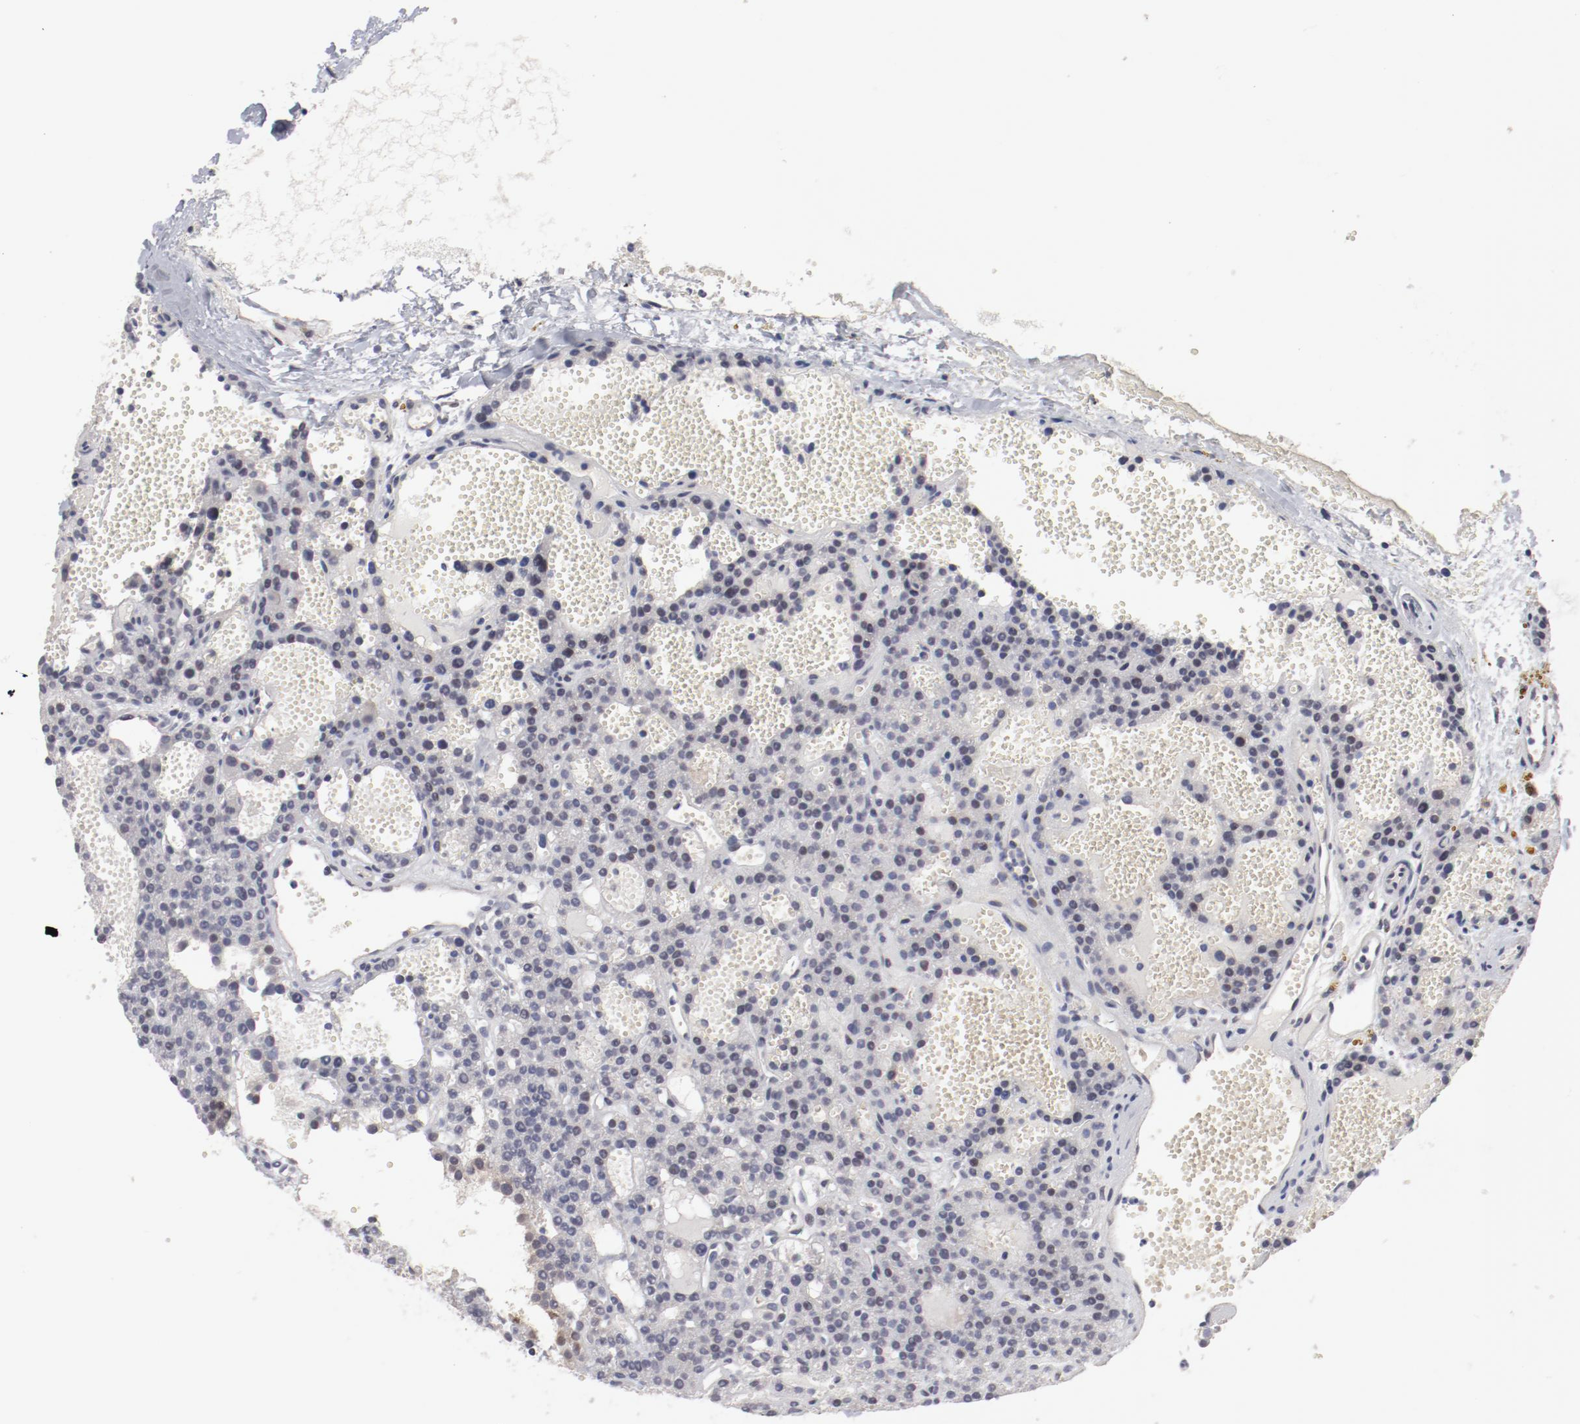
{"staining": {"intensity": "negative", "quantity": "none", "location": "none"}, "tissue": "parathyroid gland", "cell_type": "Glandular cells", "image_type": "normal", "snomed": [{"axis": "morphology", "description": "Normal tissue, NOS"}, {"axis": "topography", "description": "Parathyroid gland"}], "caption": "IHC micrograph of benign parathyroid gland stained for a protein (brown), which shows no staining in glandular cells. (DAB IHC with hematoxylin counter stain).", "gene": "FSCB", "patient": {"sex": "male", "age": 25}}